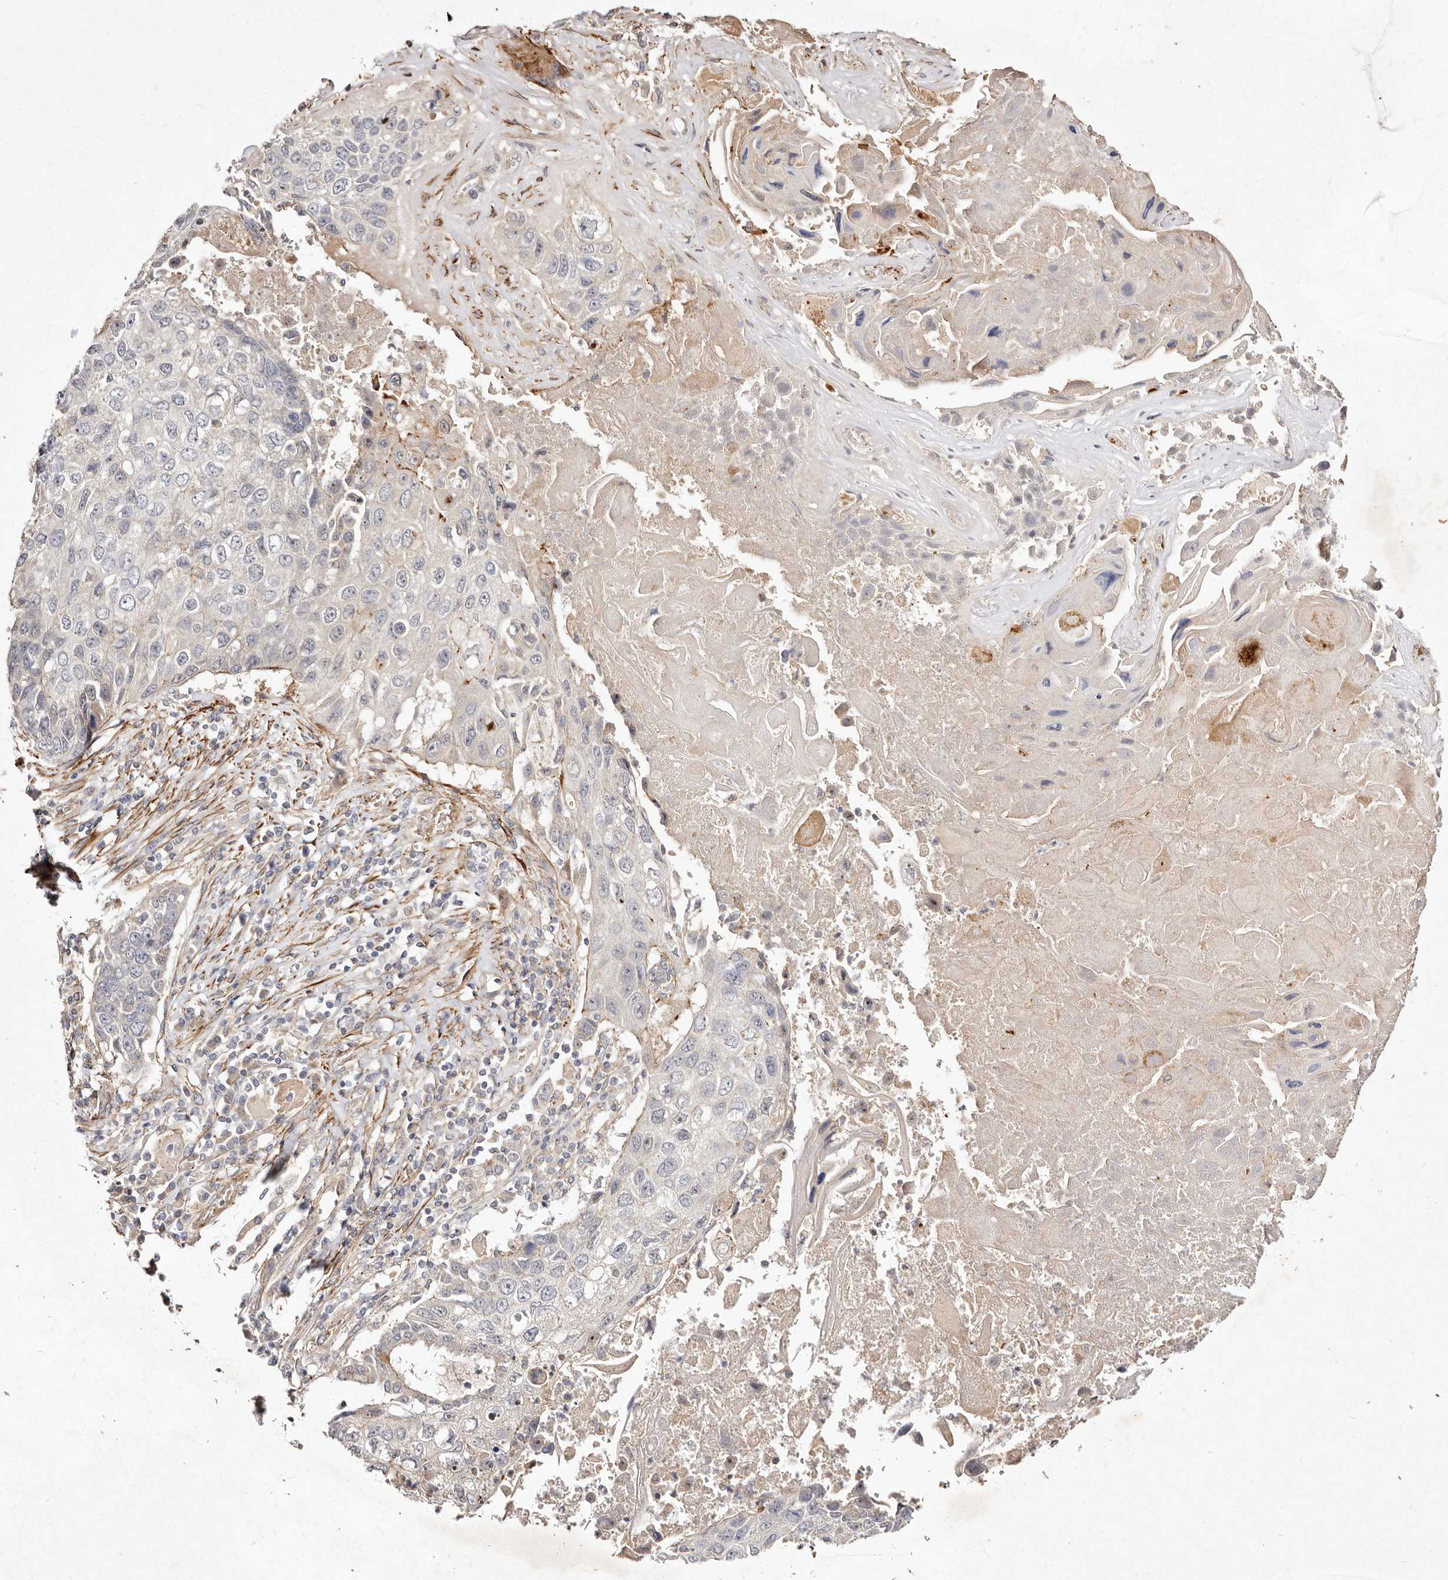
{"staining": {"intensity": "negative", "quantity": "none", "location": "none"}, "tissue": "lung cancer", "cell_type": "Tumor cells", "image_type": "cancer", "snomed": [{"axis": "morphology", "description": "Squamous cell carcinoma, NOS"}, {"axis": "topography", "description": "Lung"}], "caption": "Micrograph shows no protein staining in tumor cells of squamous cell carcinoma (lung) tissue.", "gene": "MTMR11", "patient": {"sex": "male", "age": 61}}